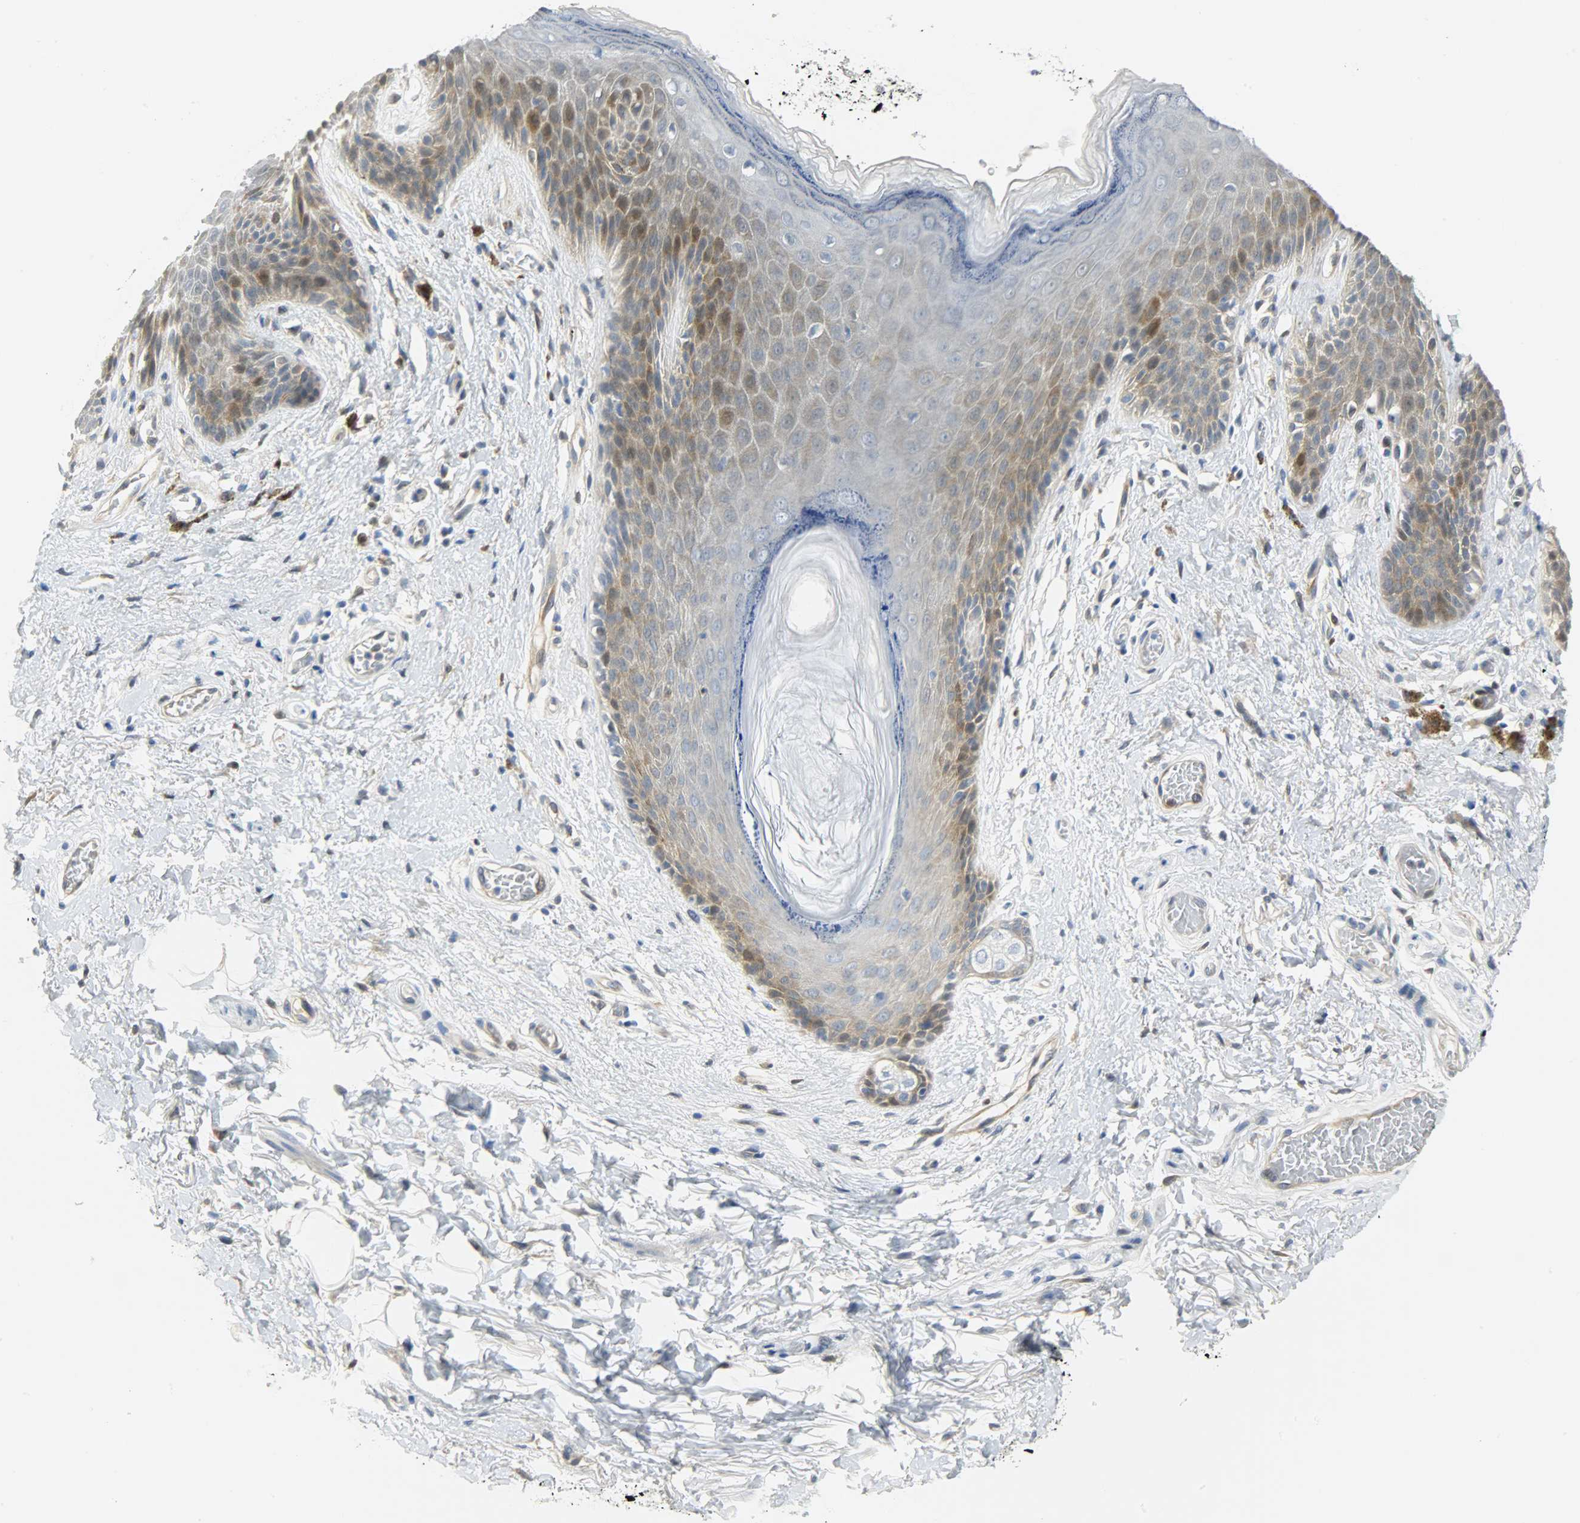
{"staining": {"intensity": "moderate", "quantity": "25%-75%", "location": "cytoplasmic/membranous"}, "tissue": "skin", "cell_type": "Epidermal cells", "image_type": "normal", "snomed": [{"axis": "morphology", "description": "Normal tissue, NOS"}, {"axis": "topography", "description": "Anal"}], "caption": "A medium amount of moderate cytoplasmic/membranous positivity is present in about 25%-75% of epidermal cells in unremarkable skin. (Stains: DAB (3,3'-diaminobenzidine) in brown, nuclei in blue, Microscopy: brightfield microscopy at high magnification).", "gene": "EIF4EBP1", "patient": {"sex": "female", "age": 46}}